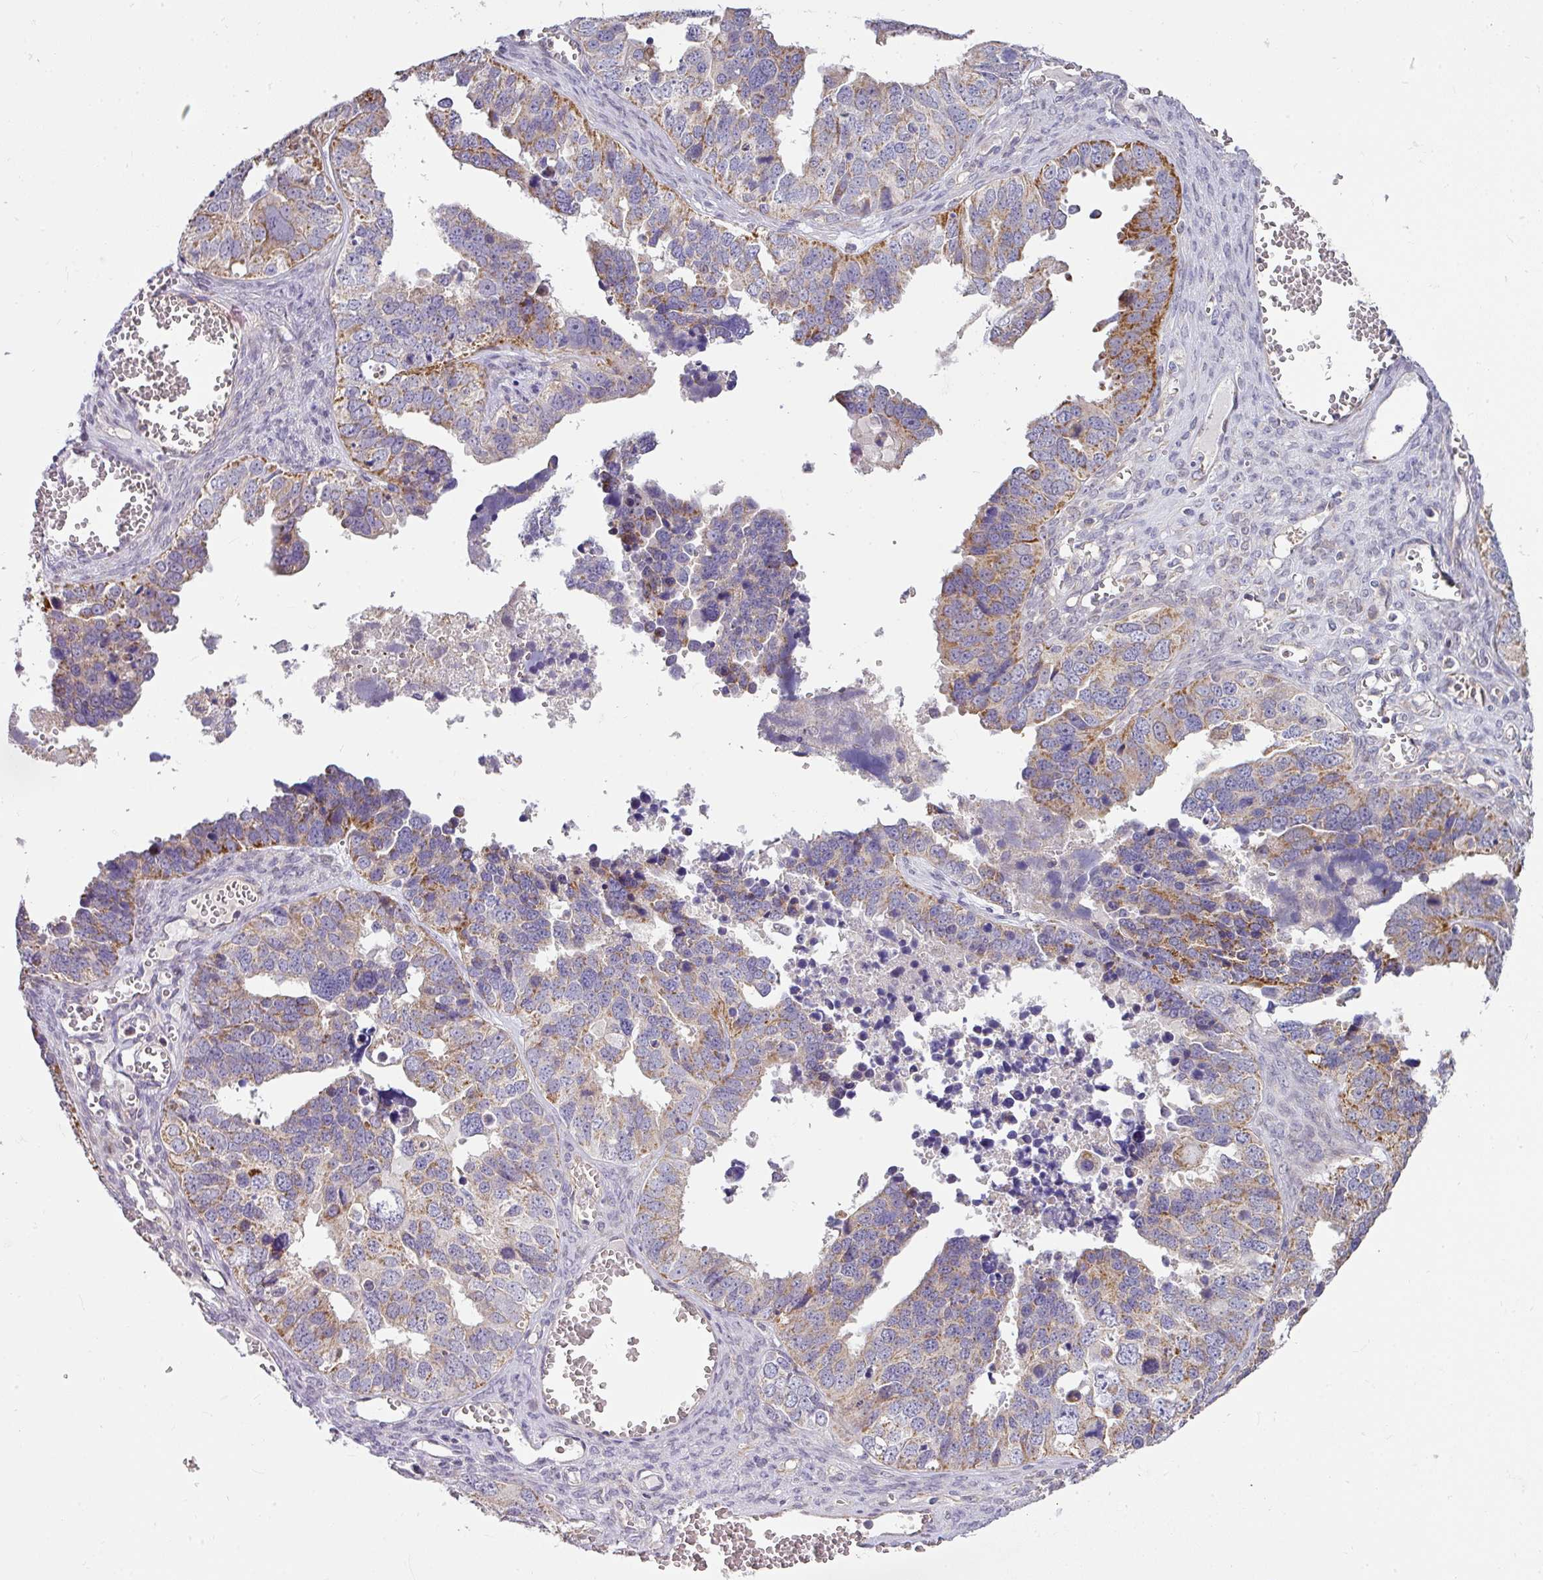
{"staining": {"intensity": "moderate", "quantity": "25%-75%", "location": "cytoplasmic/membranous"}, "tissue": "ovarian cancer", "cell_type": "Tumor cells", "image_type": "cancer", "snomed": [{"axis": "morphology", "description": "Cystadenocarcinoma, serous, NOS"}, {"axis": "topography", "description": "Ovary"}], "caption": "Brown immunohistochemical staining in human serous cystadenocarcinoma (ovarian) displays moderate cytoplasmic/membranous positivity in about 25%-75% of tumor cells.", "gene": "STK35", "patient": {"sex": "female", "age": 76}}